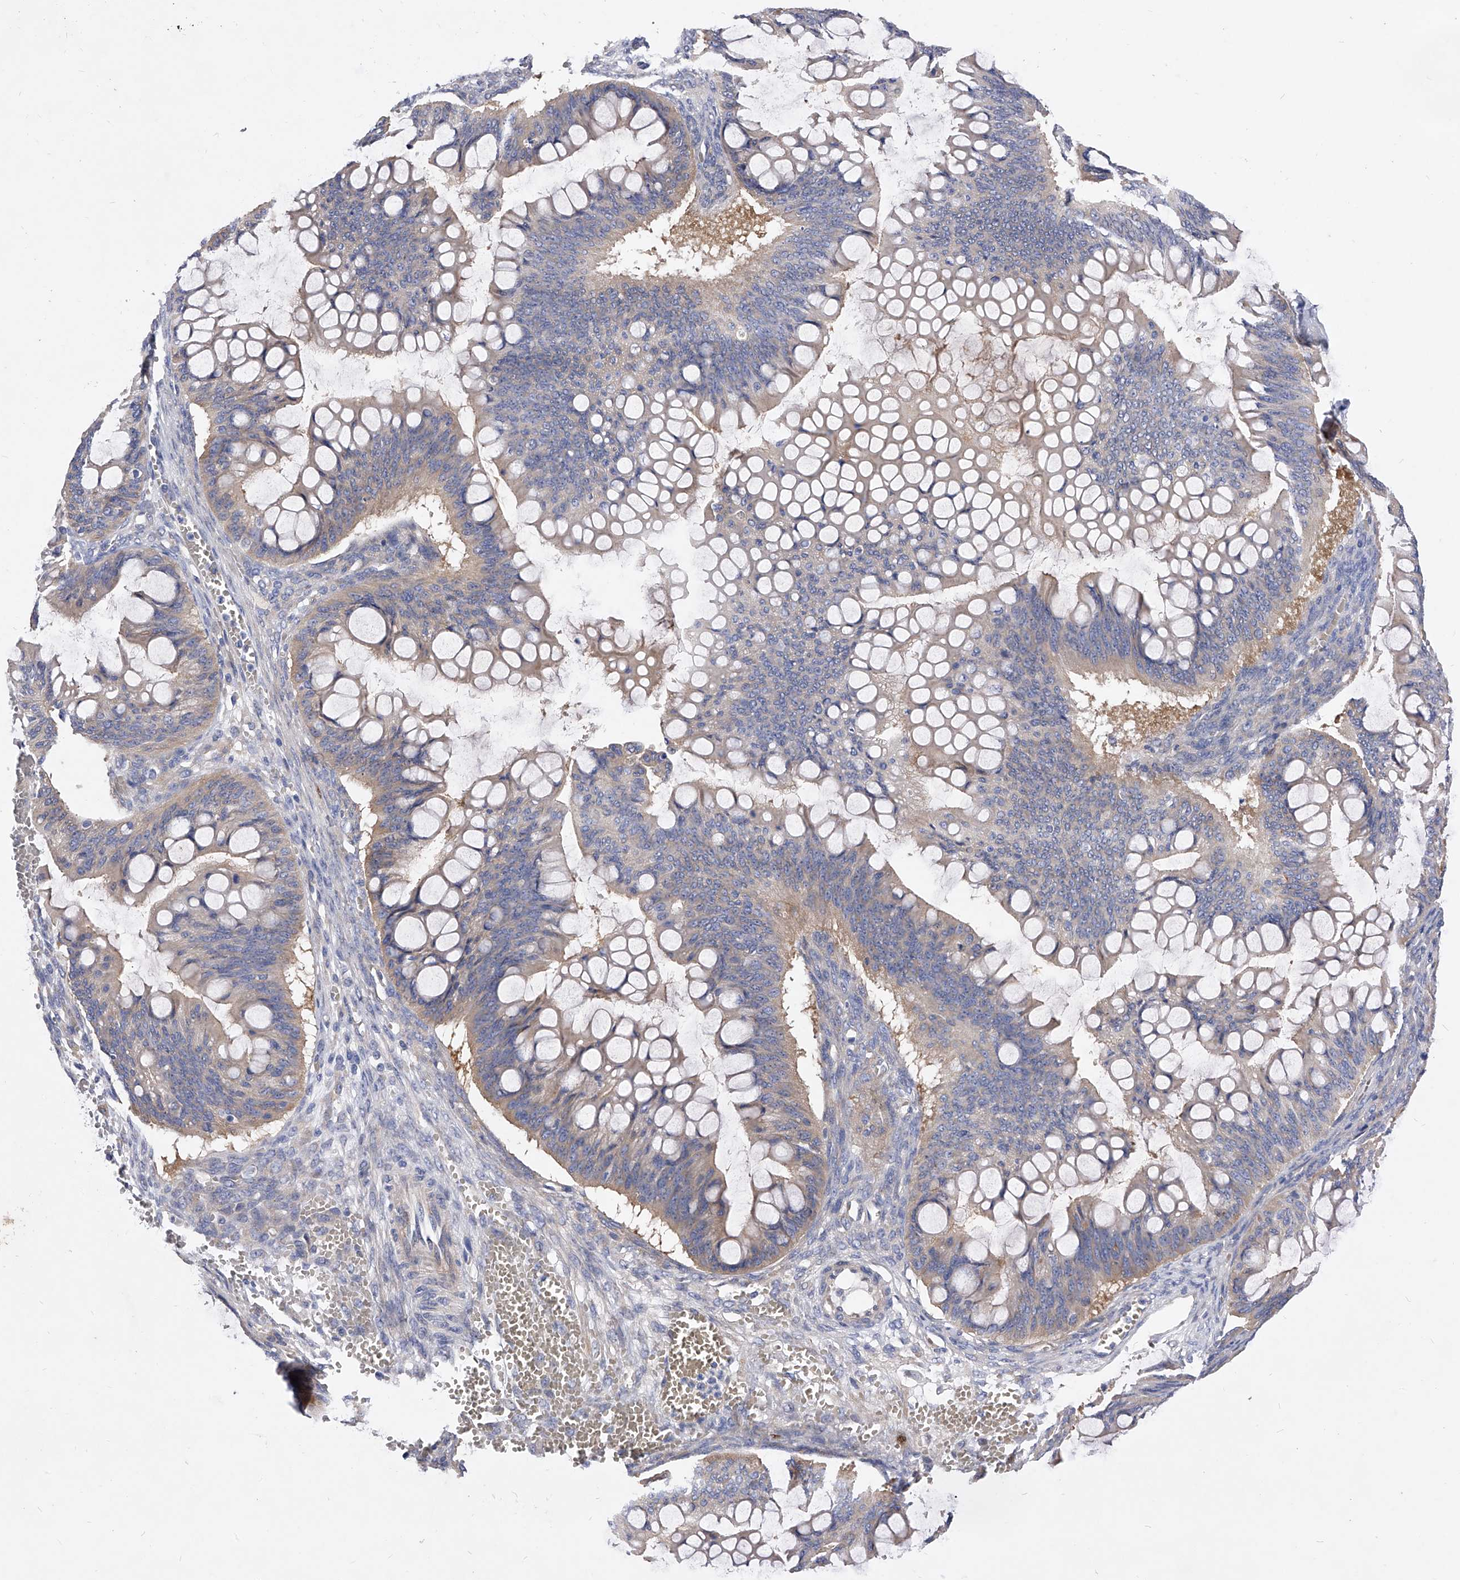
{"staining": {"intensity": "weak", "quantity": "25%-75%", "location": "cytoplasmic/membranous"}, "tissue": "ovarian cancer", "cell_type": "Tumor cells", "image_type": "cancer", "snomed": [{"axis": "morphology", "description": "Cystadenocarcinoma, mucinous, NOS"}, {"axis": "topography", "description": "Ovary"}], "caption": "The immunohistochemical stain labels weak cytoplasmic/membranous positivity in tumor cells of ovarian cancer tissue.", "gene": "PPP5C", "patient": {"sex": "female", "age": 73}}